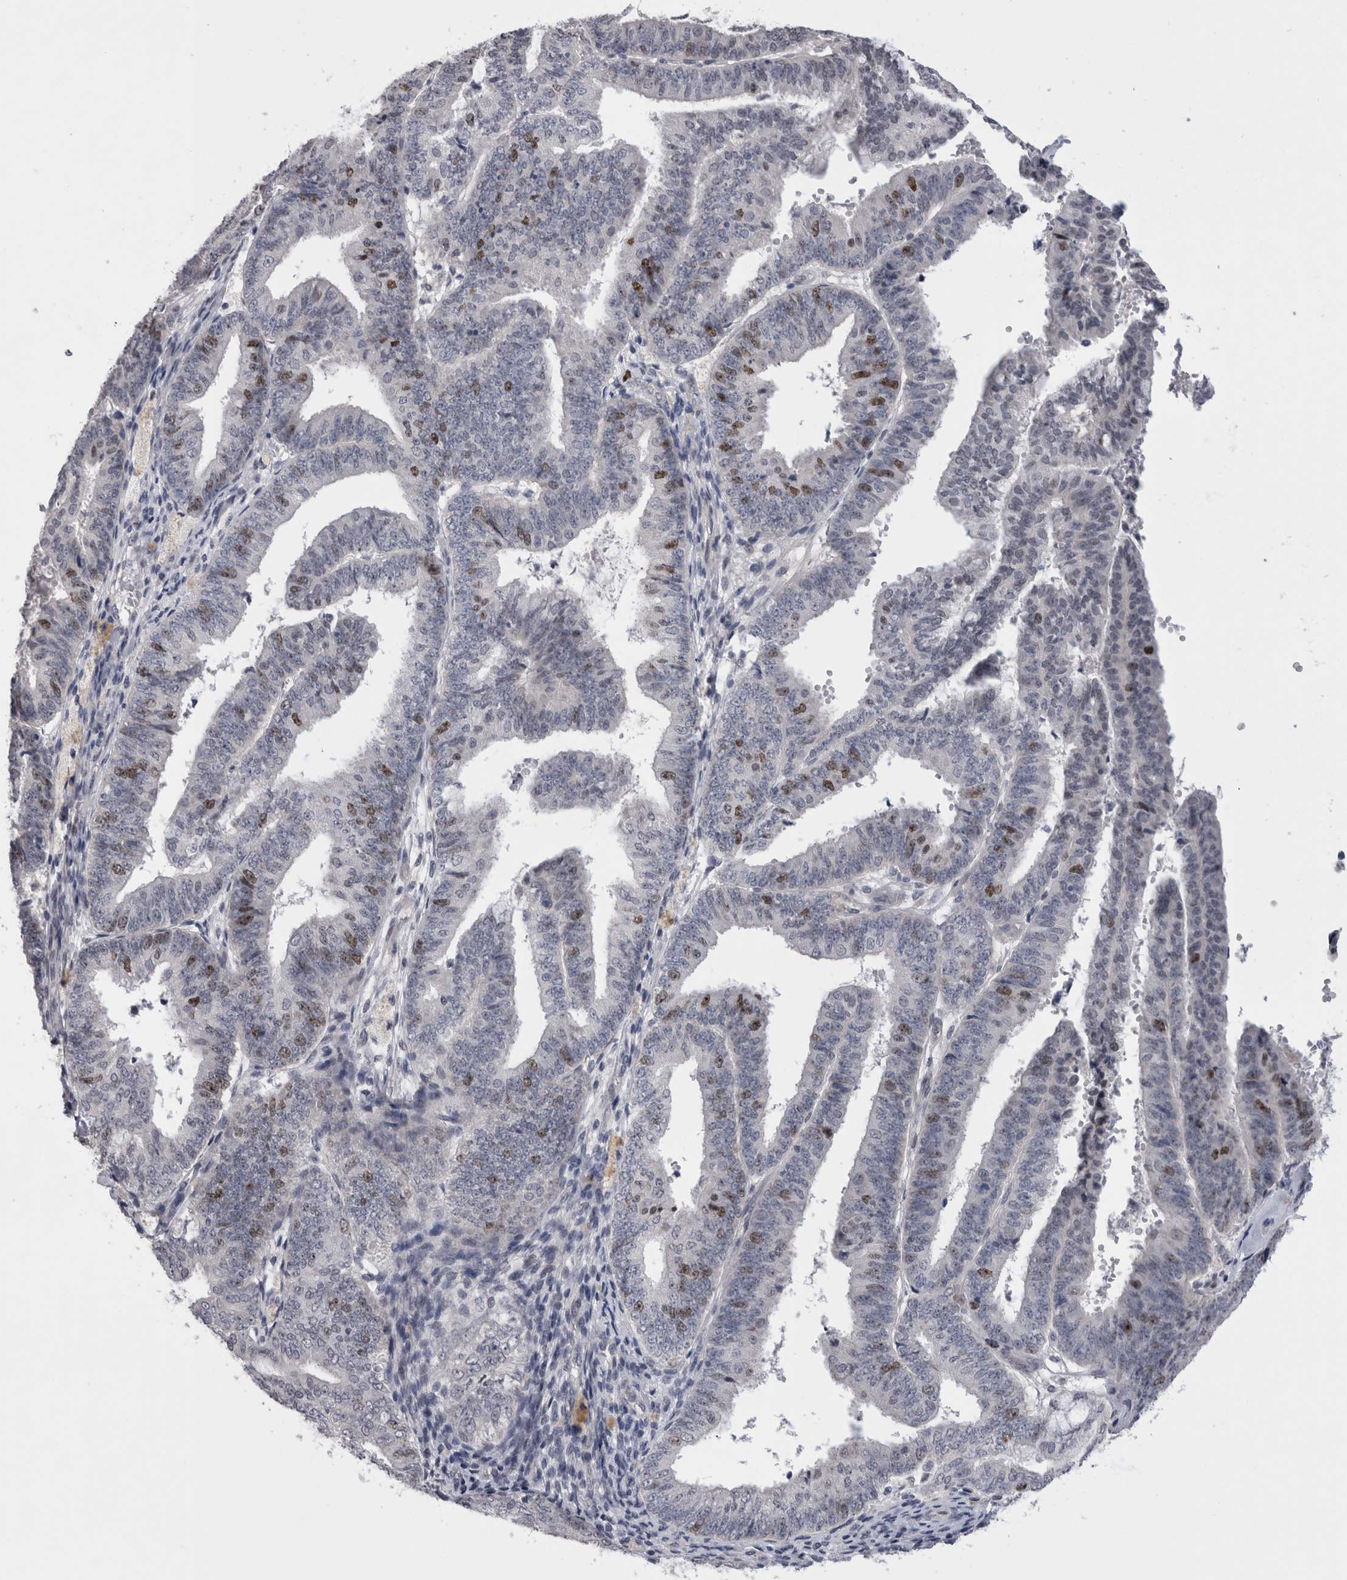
{"staining": {"intensity": "moderate", "quantity": "<25%", "location": "nuclear"}, "tissue": "endometrial cancer", "cell_type": "Tumor cells", "image_type": "cancer", "snomed": [{"axis": "morphology", "description": "Adenocarcinoma, NOS"}, {"axis": "topography", "description": "Endometrium"}], "caption": "This is a histology image of immunohistochemistry staining of endometrial adenocarcinoma, which shows moderate positivity in the nuclear of tumor cells.", "gene": "KIF18B", "patient": {"sex": "female", "age": 63}}